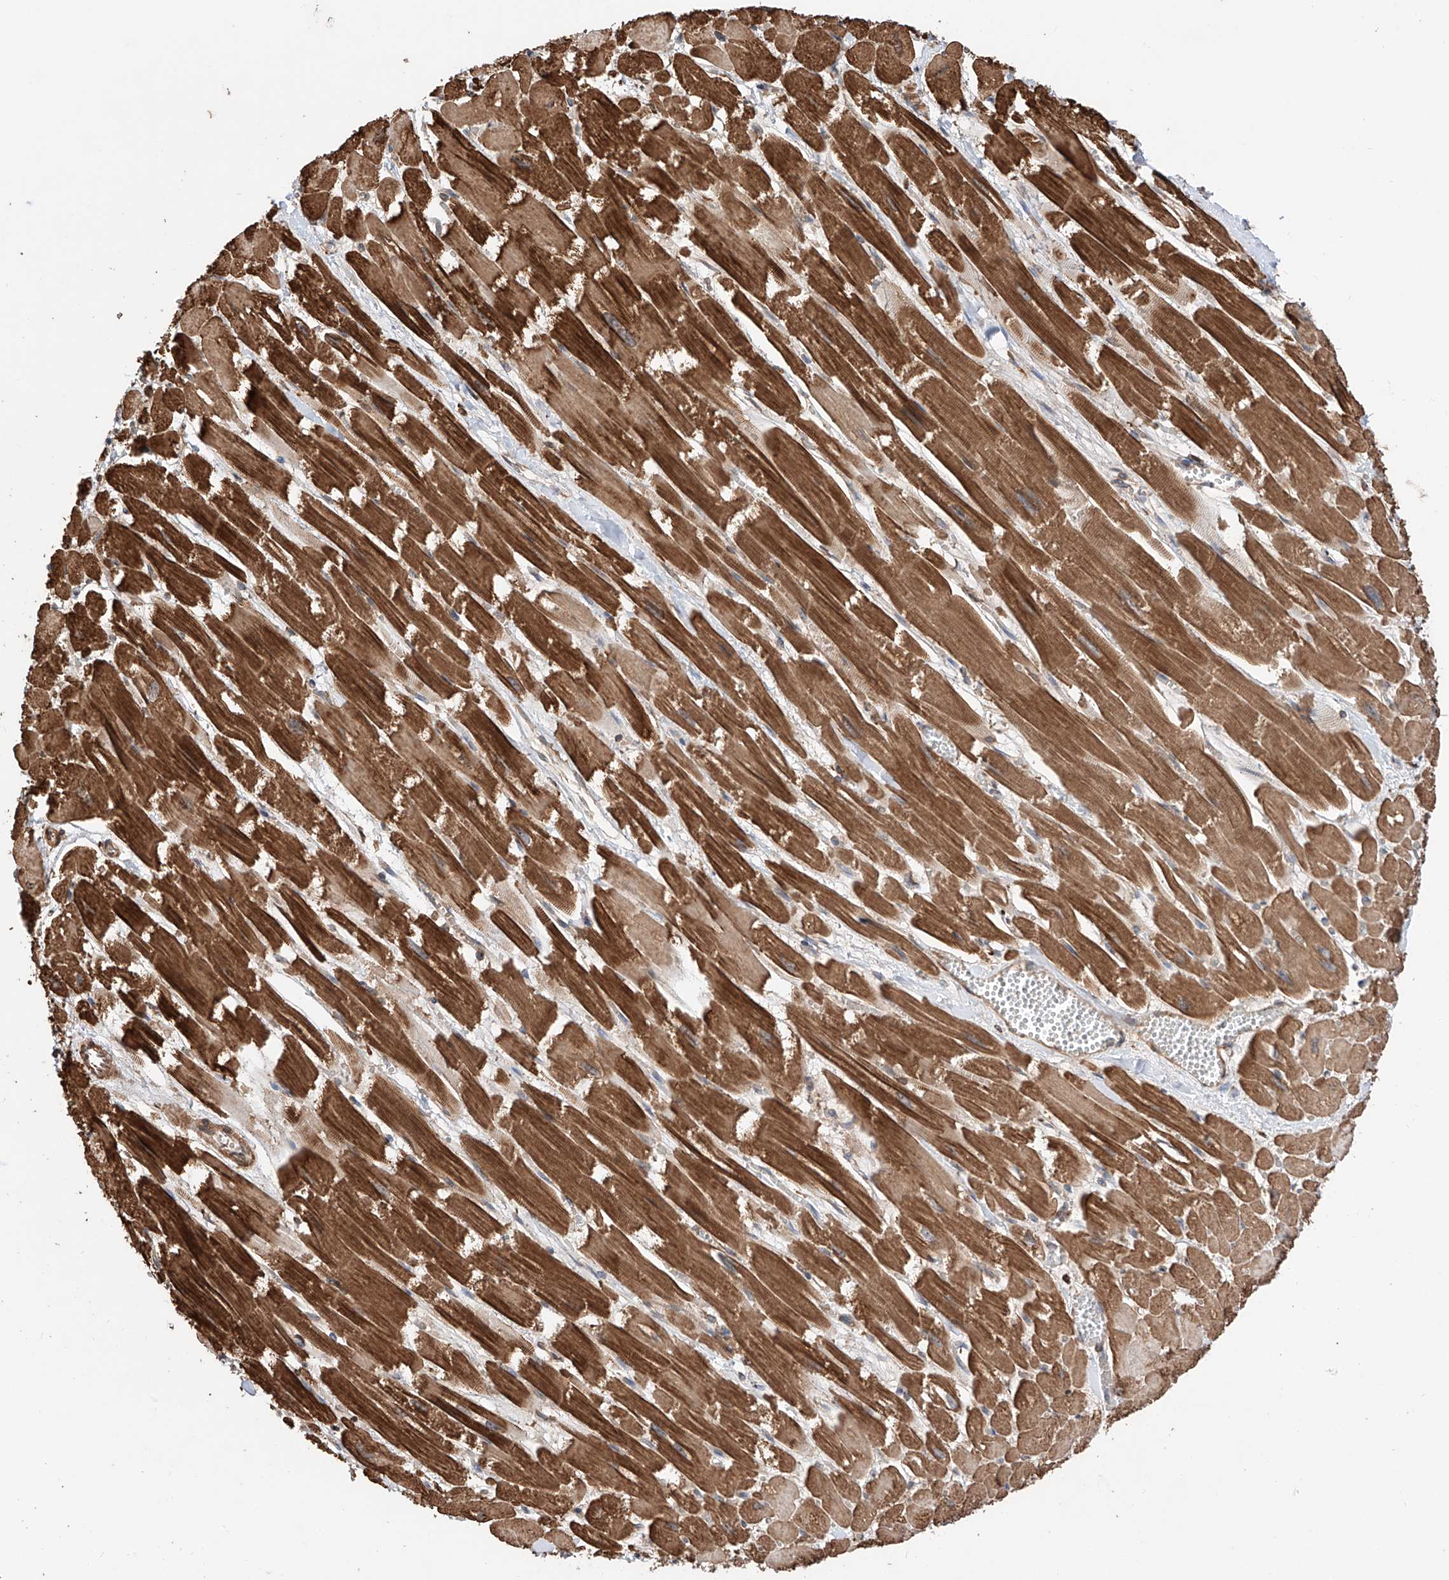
{"staining": {"intensity": "strong", "quantity": ">75%", "location": "cytoplasmic/membranous"}, "tissue": "heart muscle", "cell_type": "Cardiomyocytes", "image_type": "normal", "snomed": [{"axis": "morphology", "description": "Normal tissue, NOS"}, {"axis": "topography", "description": "Heart"}], "caption": "Immunohistochemical staining of unremarkable human heart muscle reveals strong cytoplasmic/membranous protein expression in about >75% of cardiomyocytes. The protein is shown in brown color, while the nuclei are stained blue.", "gene": "DNAH8", "patient": {"sex": "male", "age": 54}}